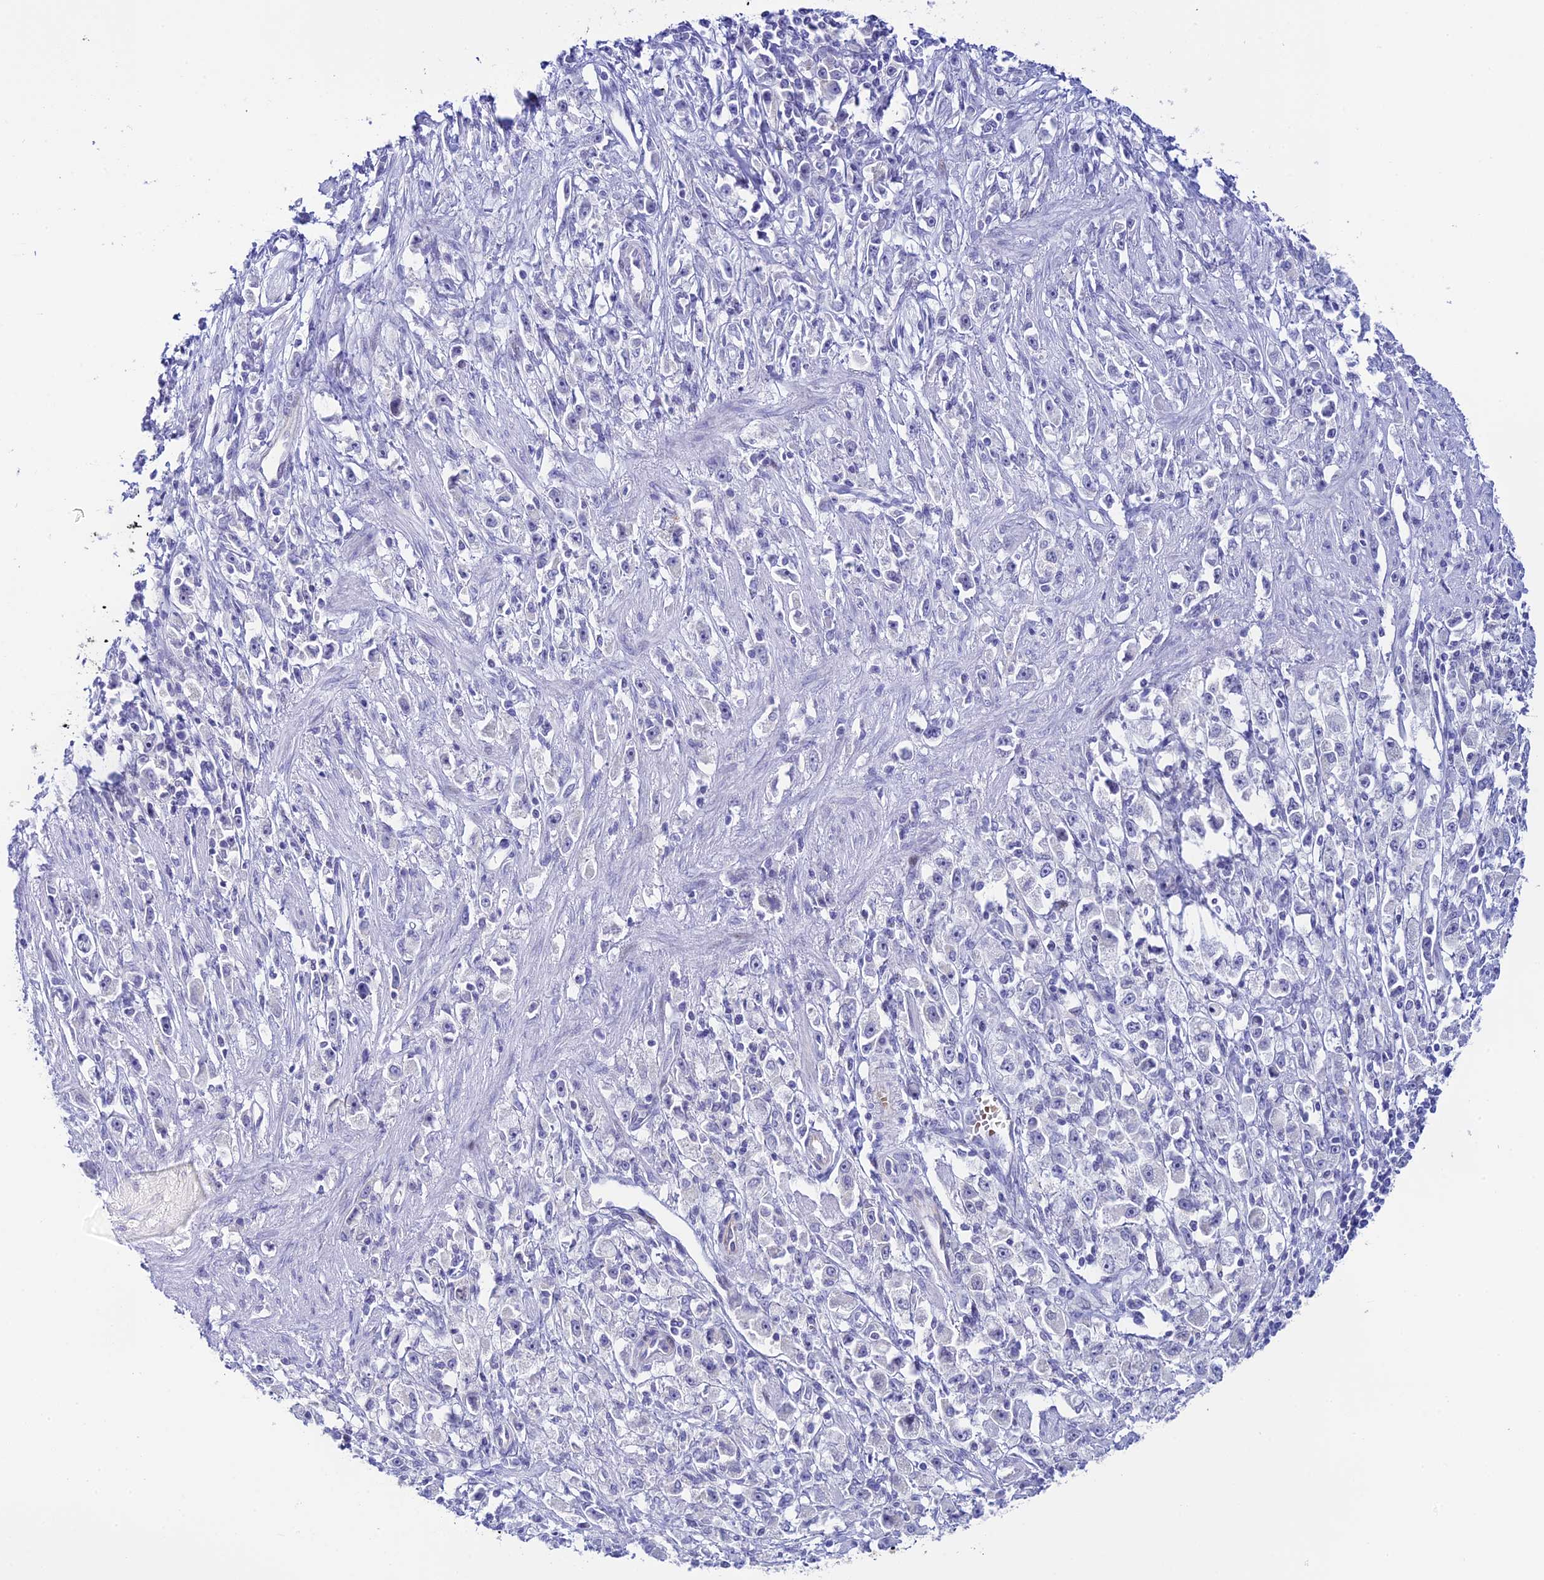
{"staining": {"intensity": "negative", "quantity": "none", "location": "none"}, "tissue": "stomach cancer", "cell_type": "Tumor cells", "image_type": "cancer", "snomed": [{"axis": "morphology", "description": "Adenocarcinoma, NOS"}, {"axis": "topography", "description": "Stomach"}], "caption": "A high-resolution micrograph shows immunohistochemistry staining of stomach cancer, which exhibits no significant expression in tumor cells.", "gene": "RASGEF1B", "patient": {"sex": "female", "age": 59}}